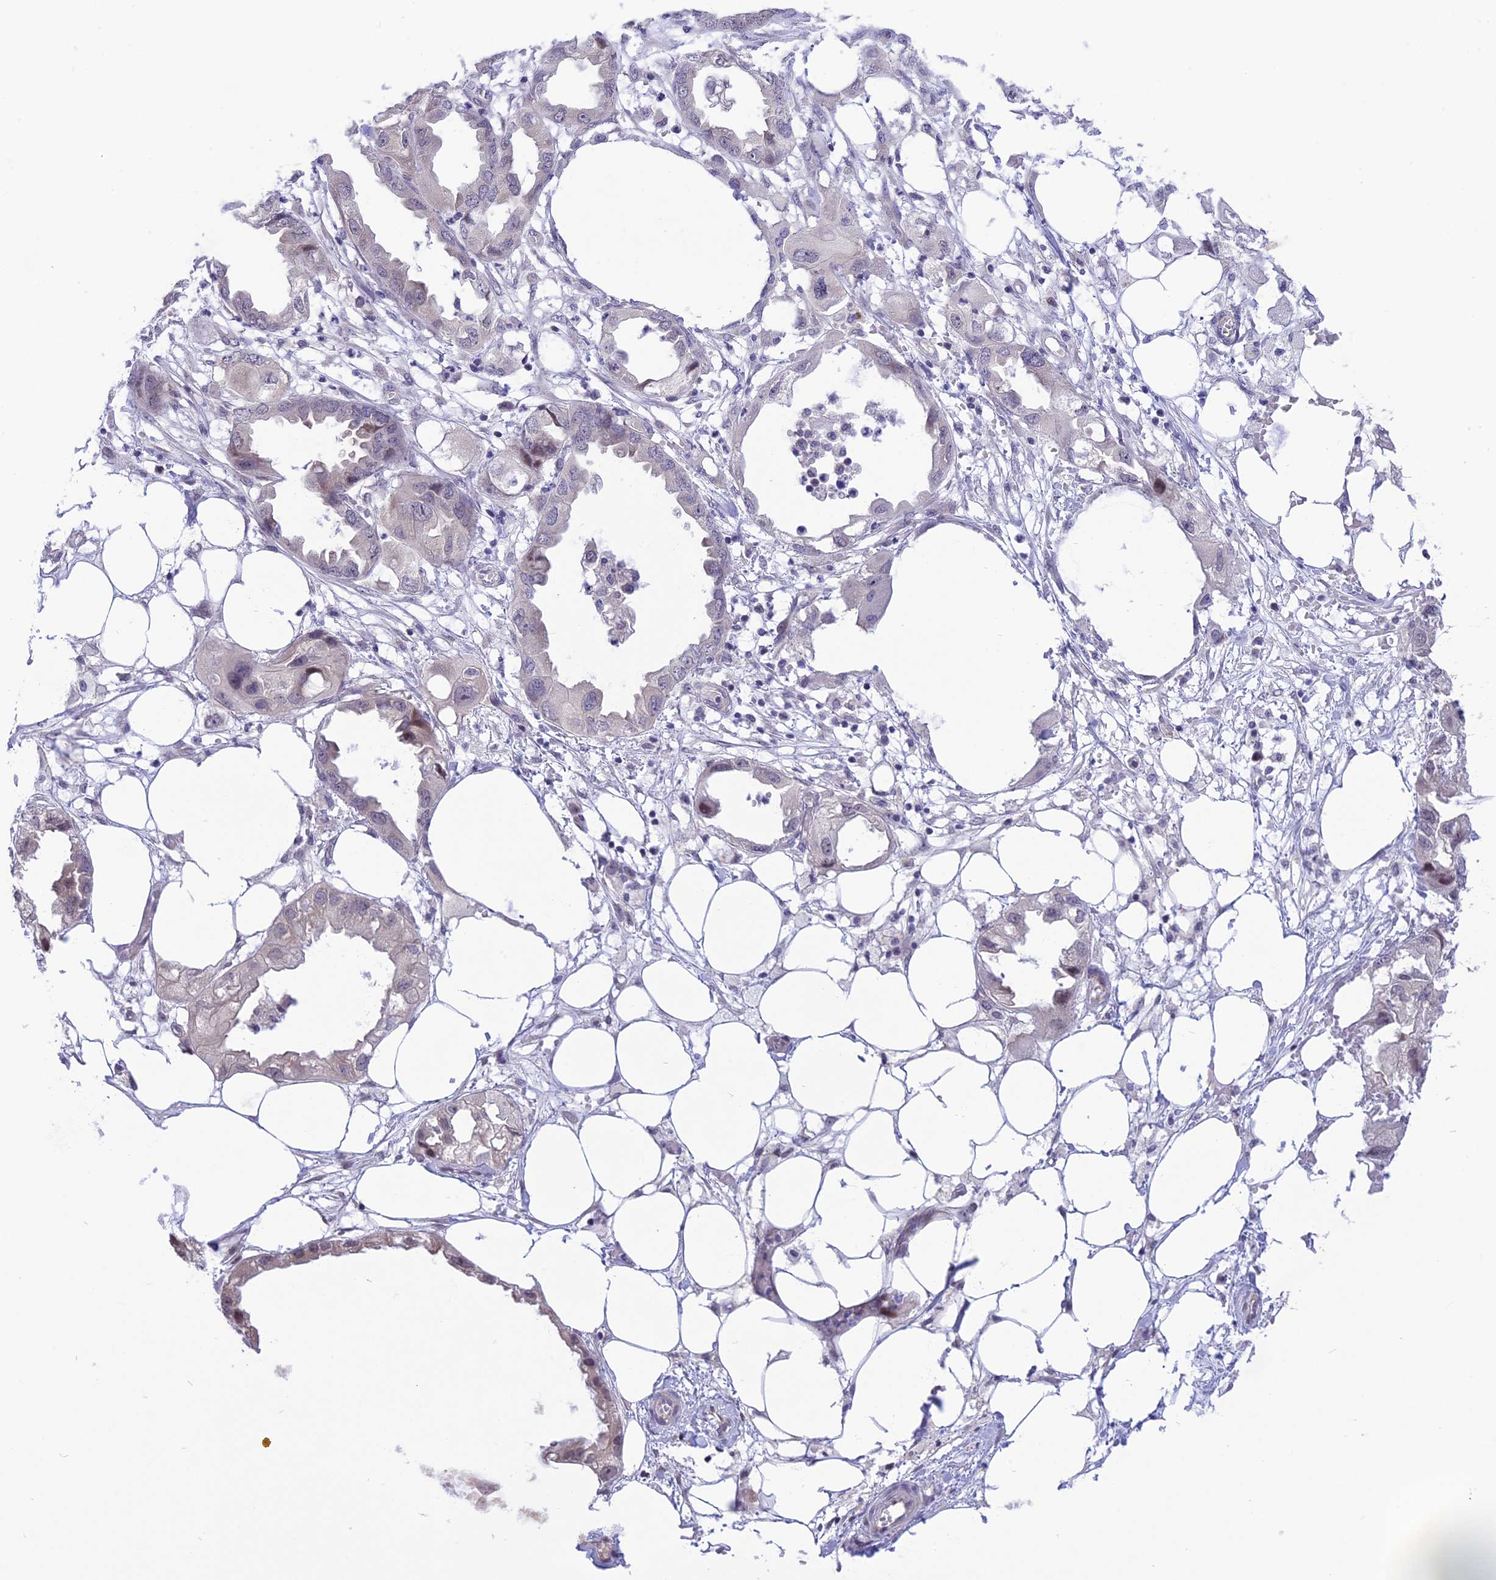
{"staining": {"intensity": "negative", "quantity": "none", "location": "none"}, "tissue": "endometrial cancer", "cell_type": "Tumor cells", "image_type": "cancer", "snomed": [{"axis": "morphology", "description": "Adenocarcinoma, NOS"}, {"axis": "morphology", "description": "Adenocarcinoma, metastatic, NOS"}, {"axis": "topography", "description": "Adipose tissue"}, {"axis": "topography", "description": "Endometrium"}], "caption": "Protein analysis of endometrial metastatic adenocarcinoma demonstrates no significant staining in tumor cells.", "gene": "ZNF837", "patient": {"sex": "female", "age": 67}}